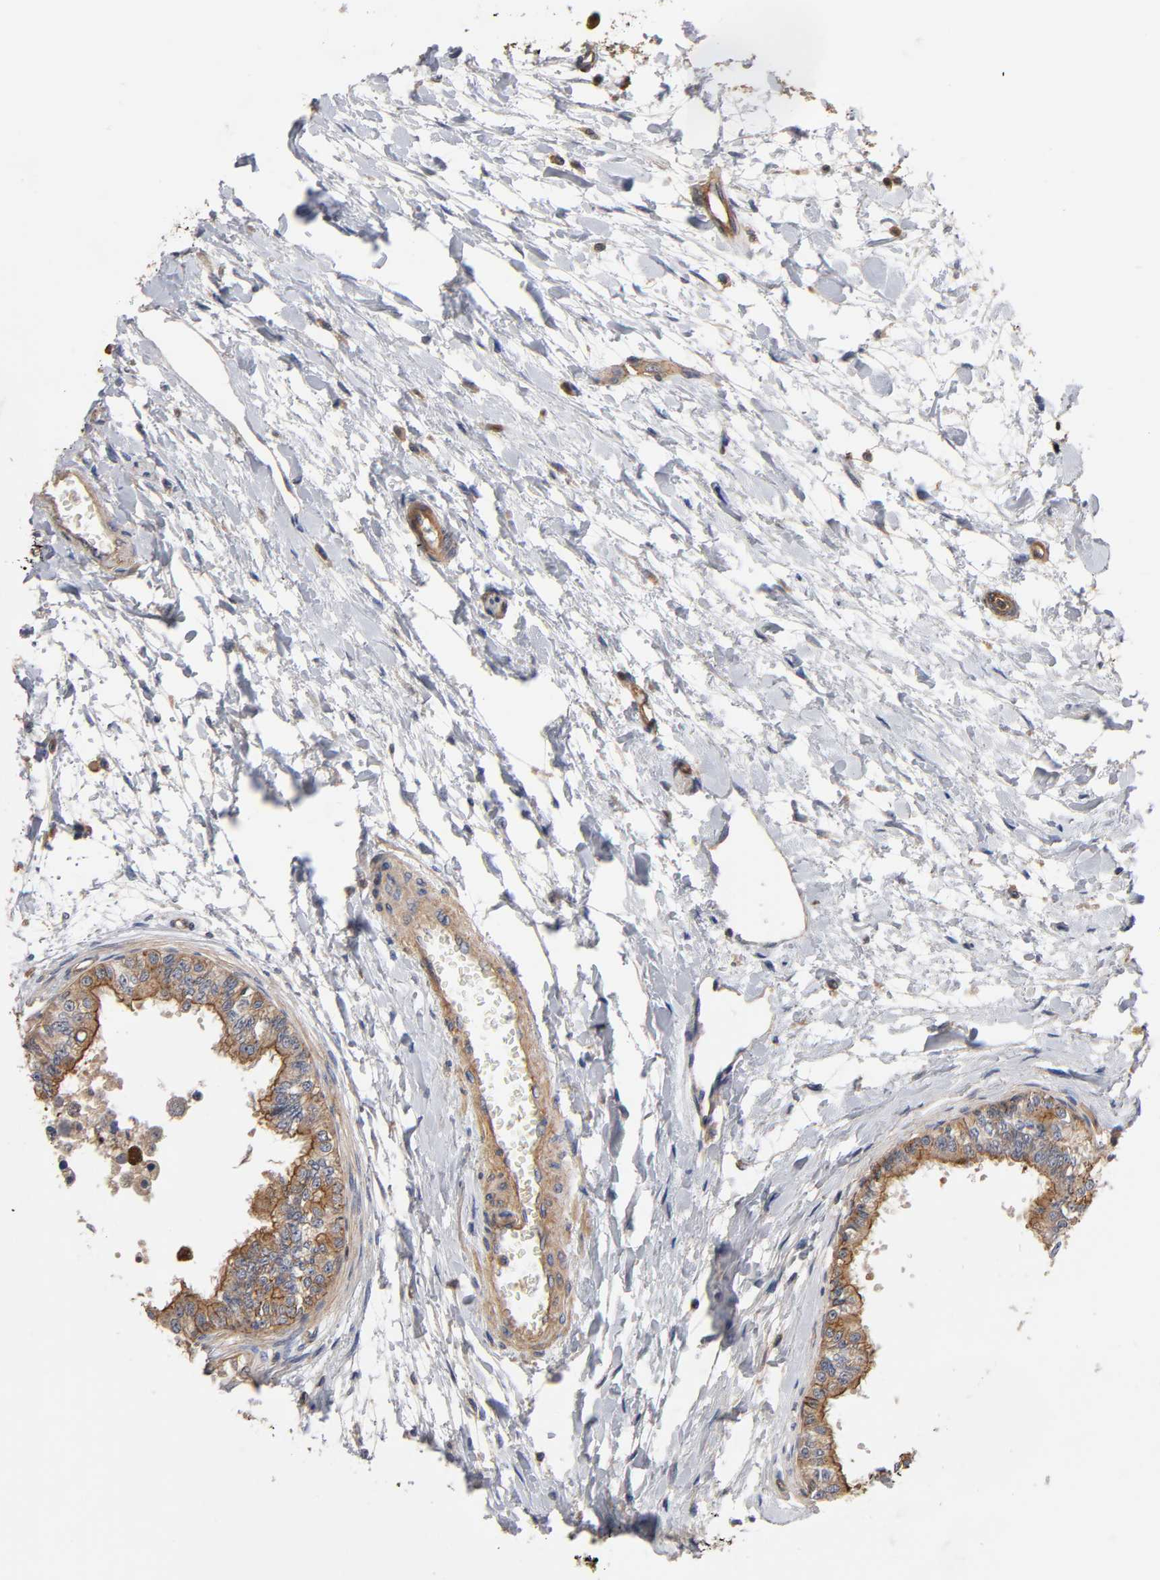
{"staining": {"intensity": "moderate", "quantity": ">75%", "location": "cytoplasmic/membranous"}, "tissue": "epididymis", "cell_type": "Glandular cells", "image_type": "normal", "snomed": [{"axis": "morphology", "description": "Normal tissue, NOS"}, {"axis": "morphology", "description": "Adenocarcinoma, metastatic, NOS"}, {"axis": "topography", "description": "Testis"}, {"axis": "topography", "description": "Epididymis"}], "caption": "Immunohistochemical staining of unremarkable human epididymis displays medium levels of moderate cytoplasmic/membranous expression in approximately >75% of glandular cells.", "gene": "LAMTOR2", "patient": {"sex": "male", "age": 26}}